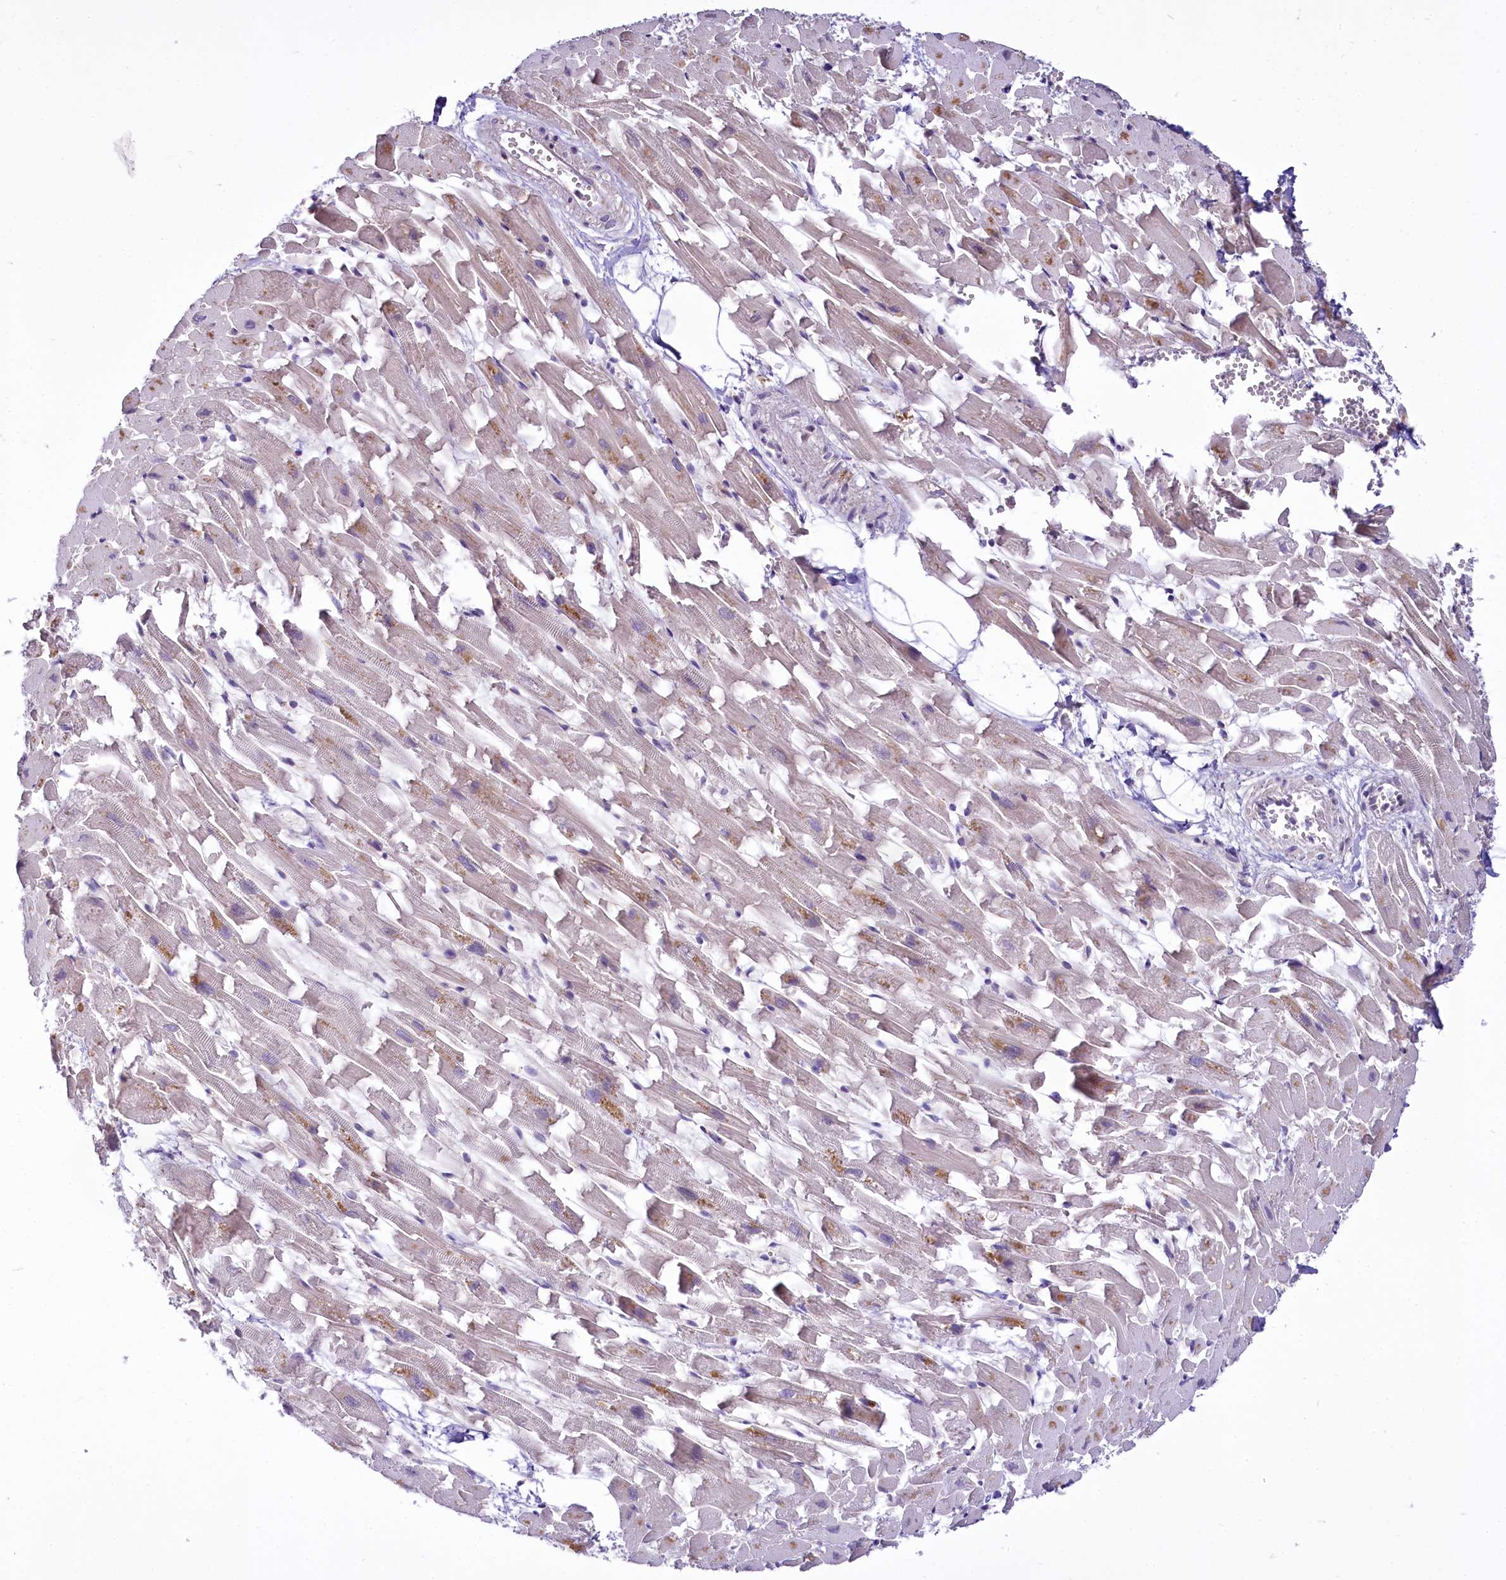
{"staining": {"intensity": "moderate", "quantity": "25%-75%", "location": "cytoplasmic/membranous"}, "tissue": "heart muscle", "cell_type": "Cardiomyocytes", "image_type": "normal", "snomed": [{"axis": "morphology", "description": "Normal tissue, NOS"}, {"axis": "topography", "description": "Heart"}], "caption": "Immunohistochemistry (IHC) (DAB (3,3'-diaminobenzidine)) staining of unremarkable human heart muscle shows moderate cytoplasmic/membranous protein staining in approximately 25%-75% of cardiomyocytes. Immunohistochemistry (IHC) stains the protein of interest in brown and the nuclei are stained blue.", "gene": "BANK1", "patient": {"sex": "female", "age": 64}}